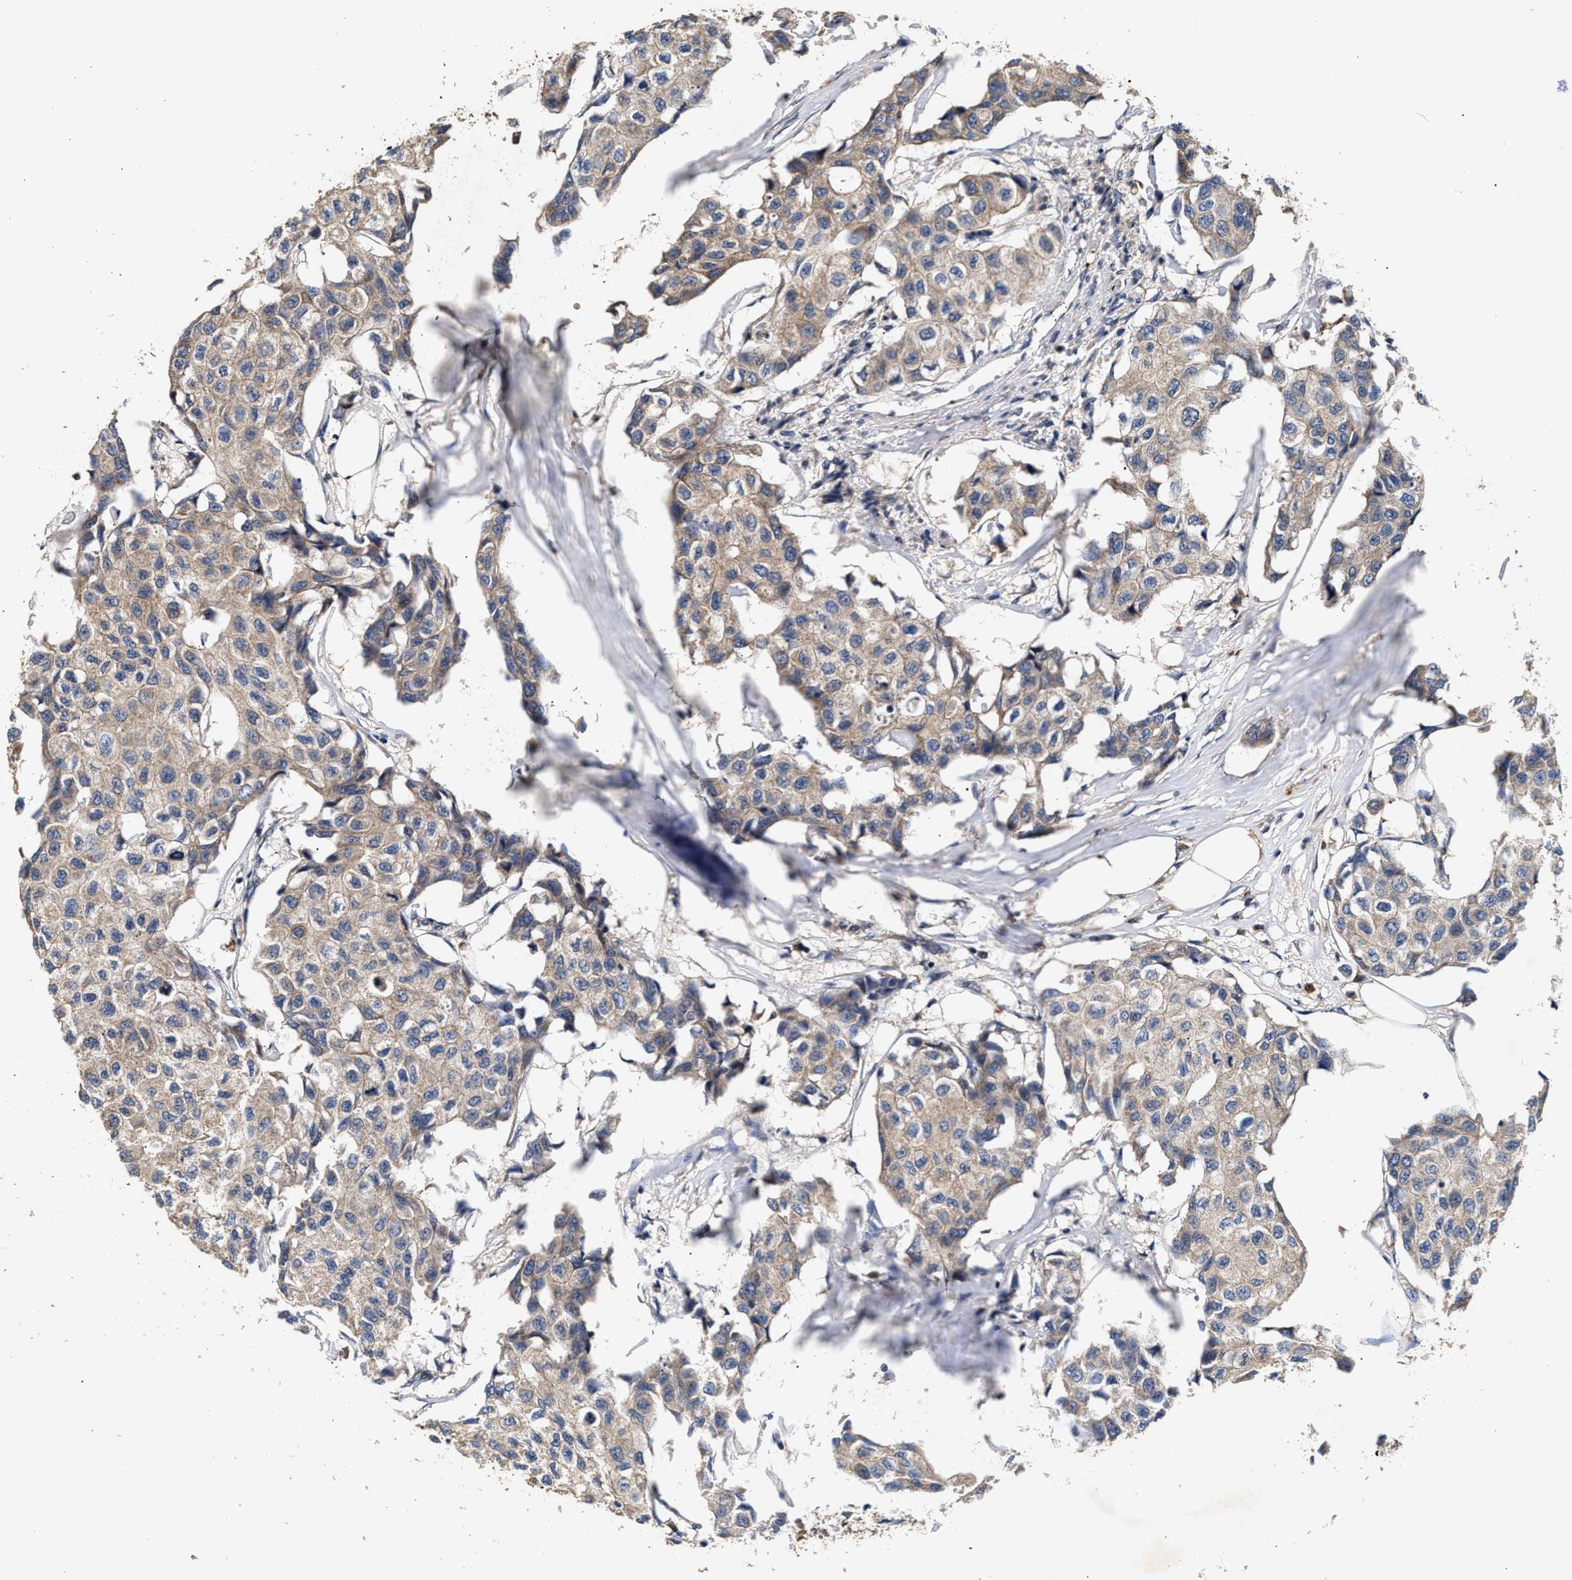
{"staining": {"intensity": "weak", "quantity": ">75%", "location": "cytoplasmic/membranous"}, "tissue": "breast cancer", "cell_type": "Tumor cells", "image_type": "cancer", "snomed": [{"axis": "morphology", "description": "Duct carcinoma"}, {"axis": "topography", "description": "Breast"}], "caption": "Tumor cells demonstrate weak cytoplasmic/membranous staining in about >75% of cells in breast cancer. Using DAB (3,3'-diaminobenzidine) (brown) and hematoxylin (blue) stains, captured at high magnification using brightfield microscopy.", "gene": "NFKB2", "patient": {"sex": "female", "age": 80}}